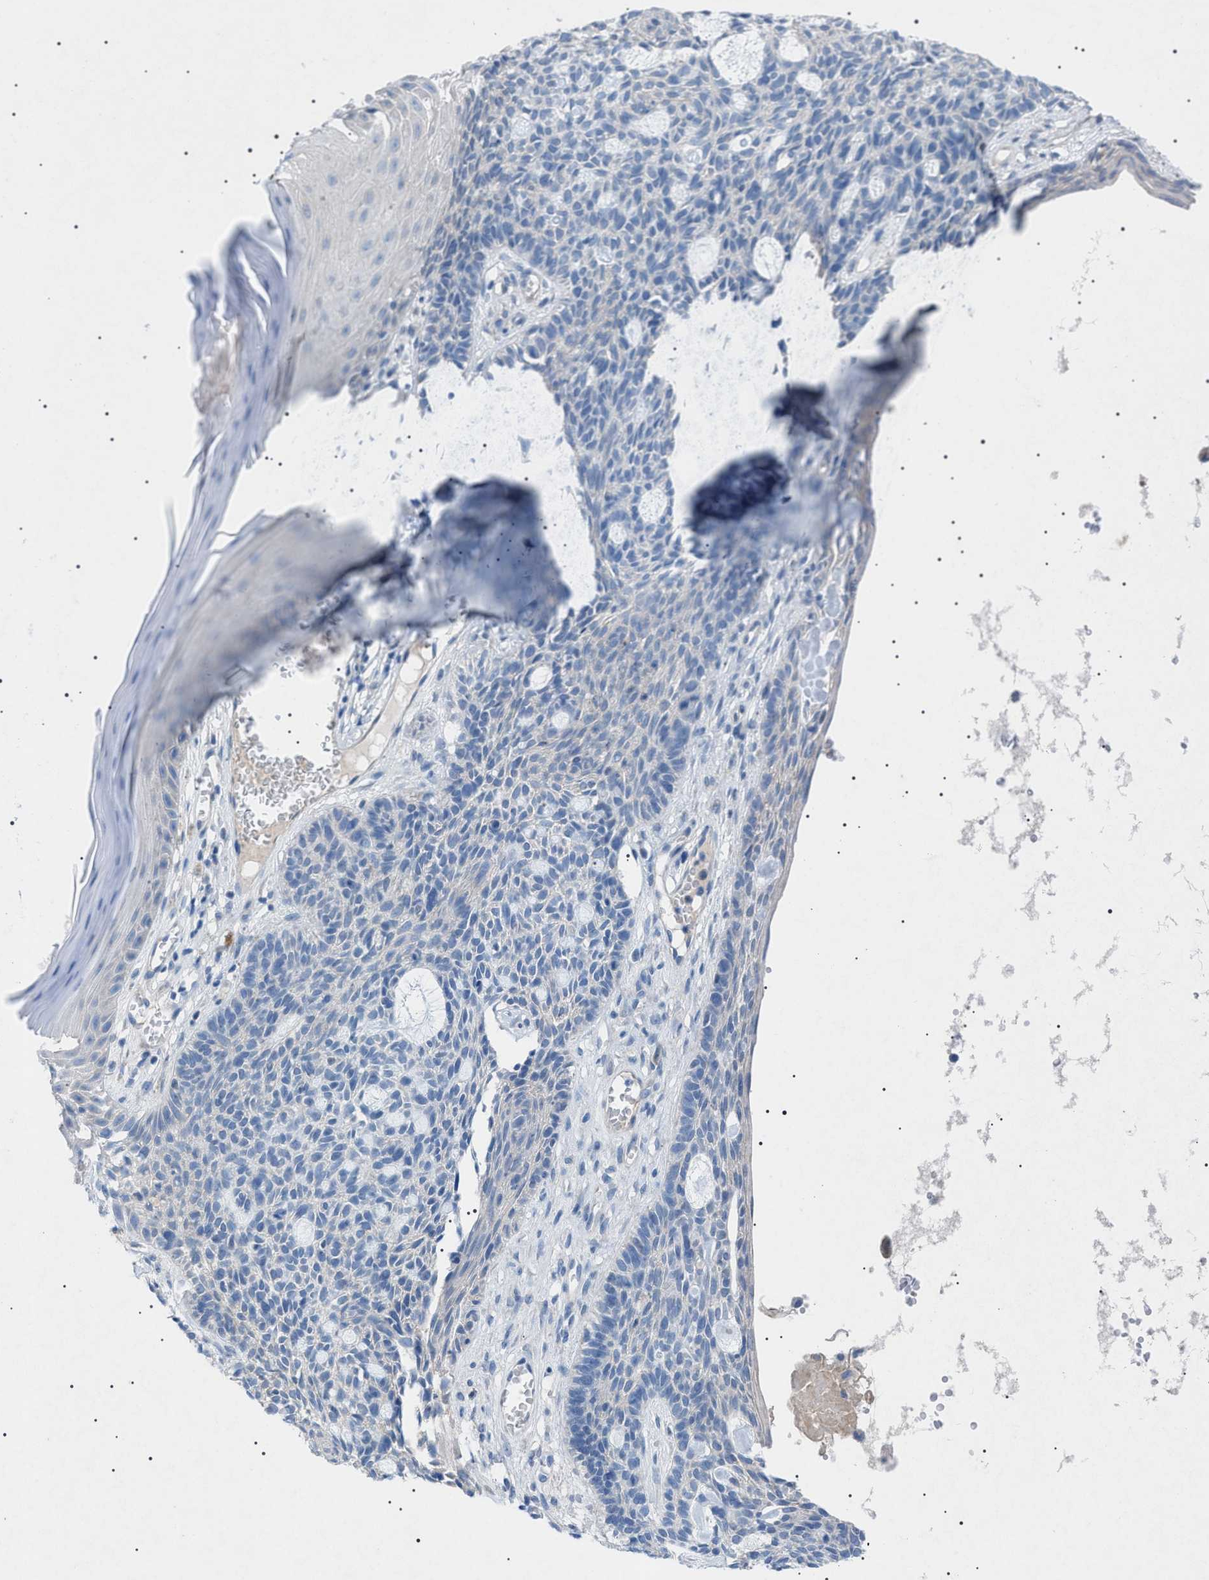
{"staining": {"intensity": "negative", "quantity": "none", "location": "none"}, "tissue": "skin cancer", "cell_type": "Tumor cells", "image_type": "cancer", "snomed": [{"axis": "morphology", "description": "Basal cell carcinoma"}, {"axis": "topography", "description": "Skin"}], "caption": "The immunohistochemistry image has no significant expression in tumor cells of skin basal cell carcinoma tissue.", "gene": "ADAMTS1", "patient": {"sex": "male", "age": 67}}